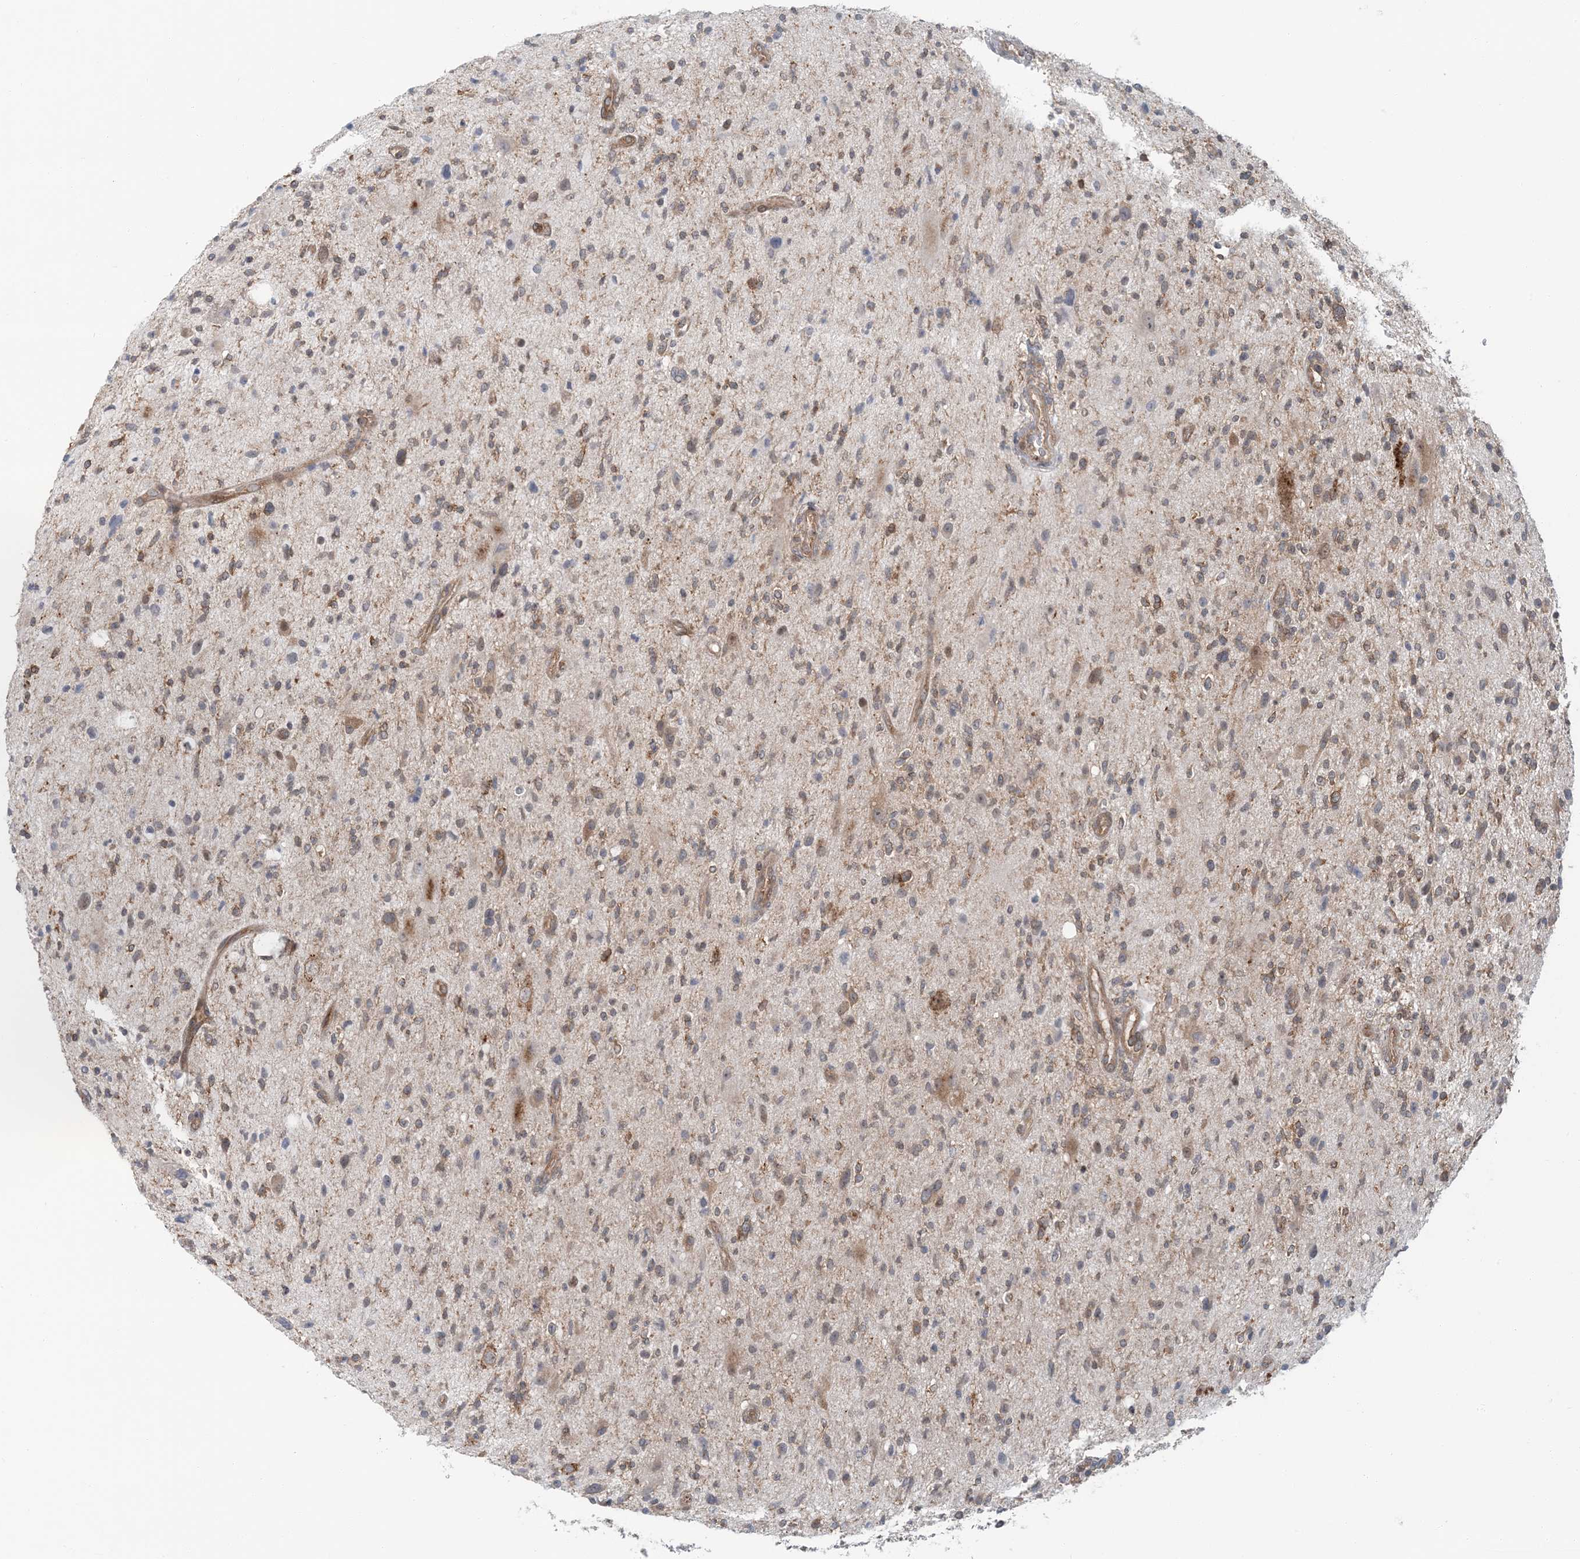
{"staining": {"intensity": "moderate", "quantity": "25%-75%", "location": "cytoplasmic/membranous"}, "tissue": "glioma", "cell_type": "Tumor cells", "image_type": "cancer", "snomed": [{"axis": "morphology", "description": "Glioma, malignant, High grade"}, {"axis": "topography", "description": "Brain"}], "caption": "Glioma was stained to show a protein in brown. There is medium levels of moderate cytoplasmic/membranous expression in approximately 25%-75% of tumor cells.", "gene": "ATP13A2", "patient": {"sex": "male", "age": 48}}